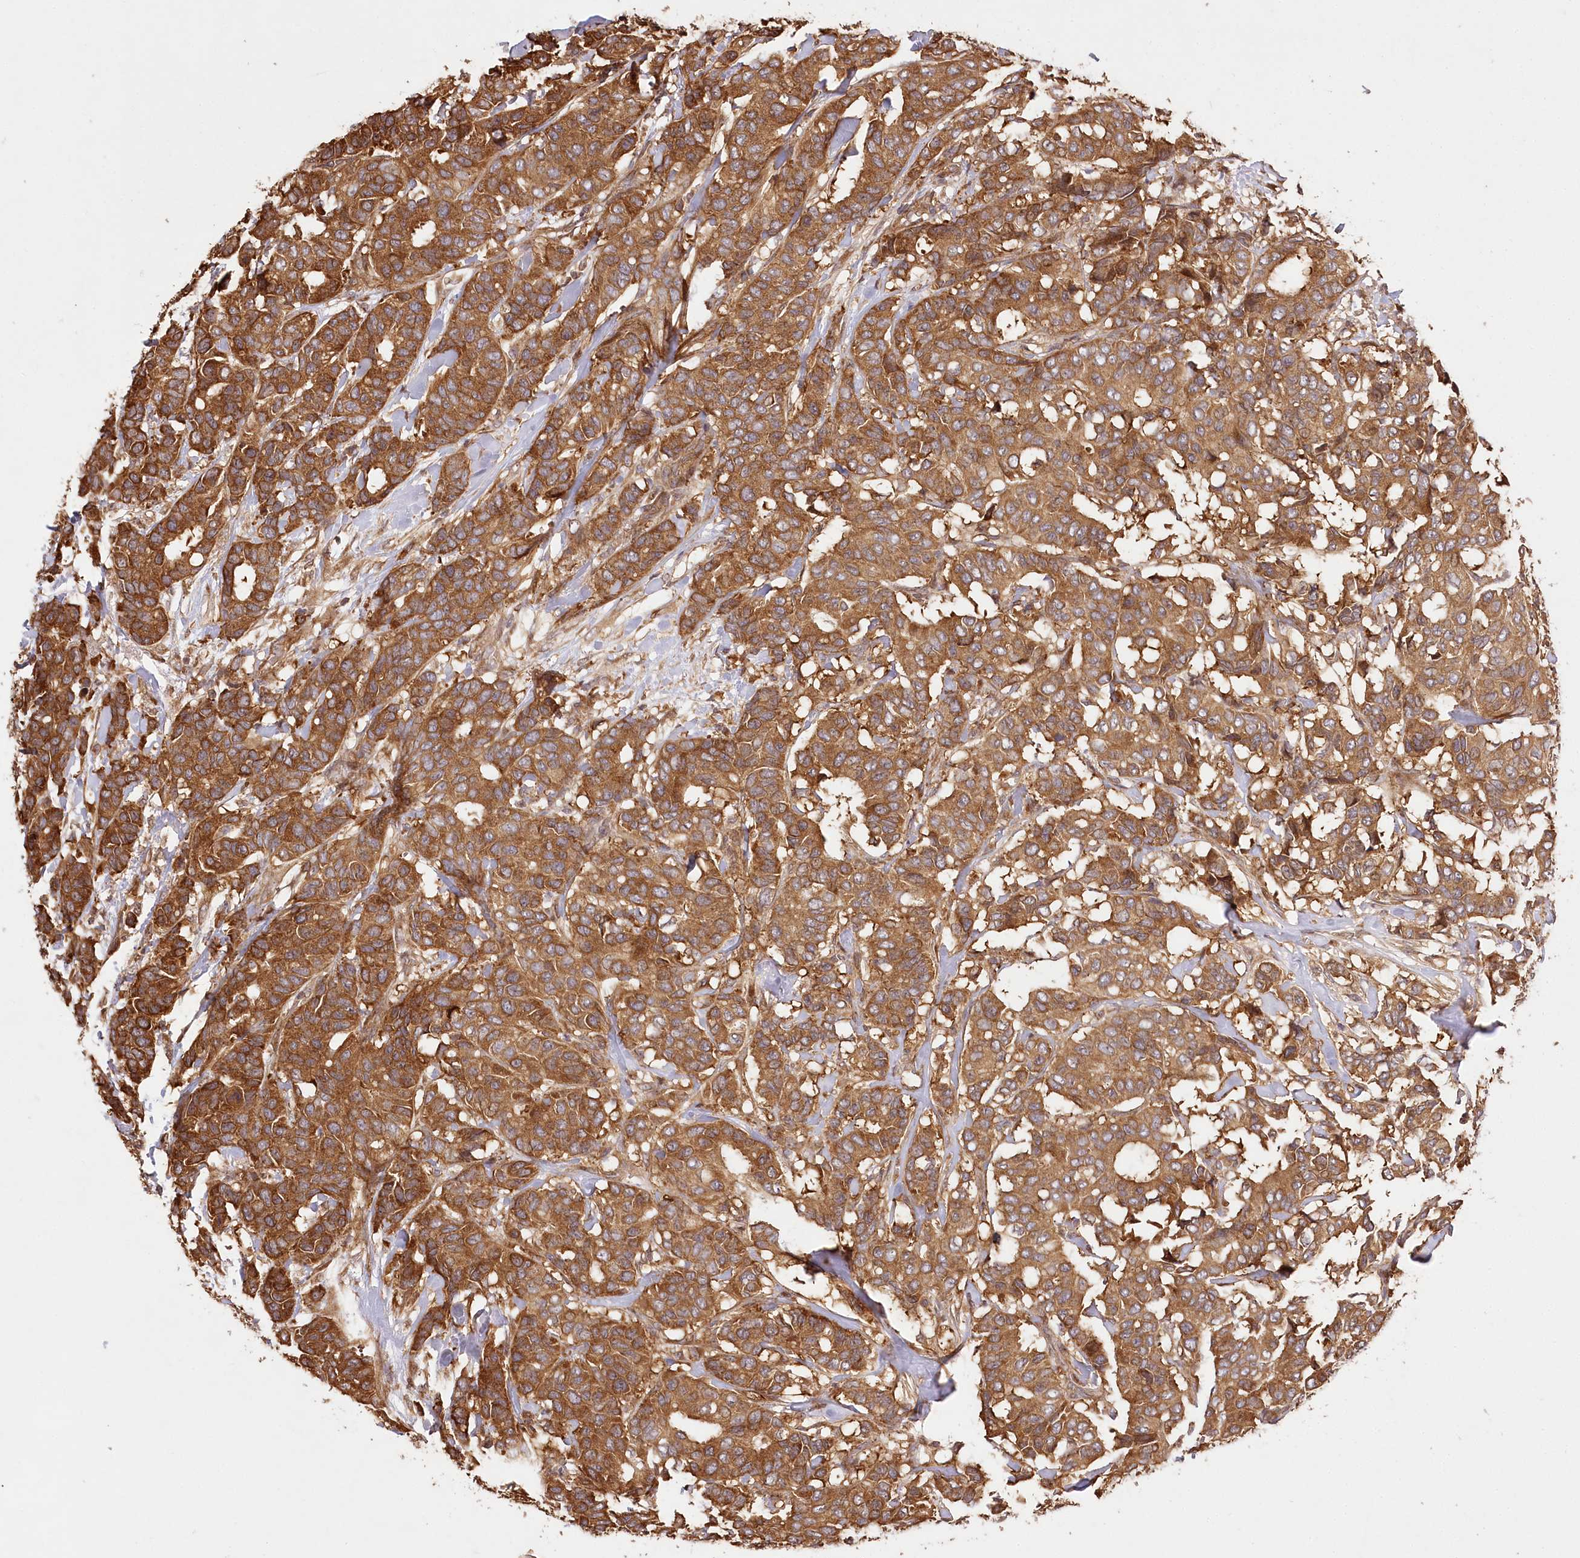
{"staining": {"intensity": "strong", "quantity": ">75%", "location": "cytoplasmic/membranous"}, "tissue": "breast cancer", "cell_type": "Tumor cells", "image_type": "cancer", "snomed": [{"axis": "morphology", "description": "Duct carcinoma"}, {"axis": "topography", "description": "Breast"}], "caption": "Protein staining demonstrates strong cytoplasmic/membranous expression in about >75% of tumor cells in breast cancer.", "gene": "LSS", "patient": {"sex": "female", "age": 87}}